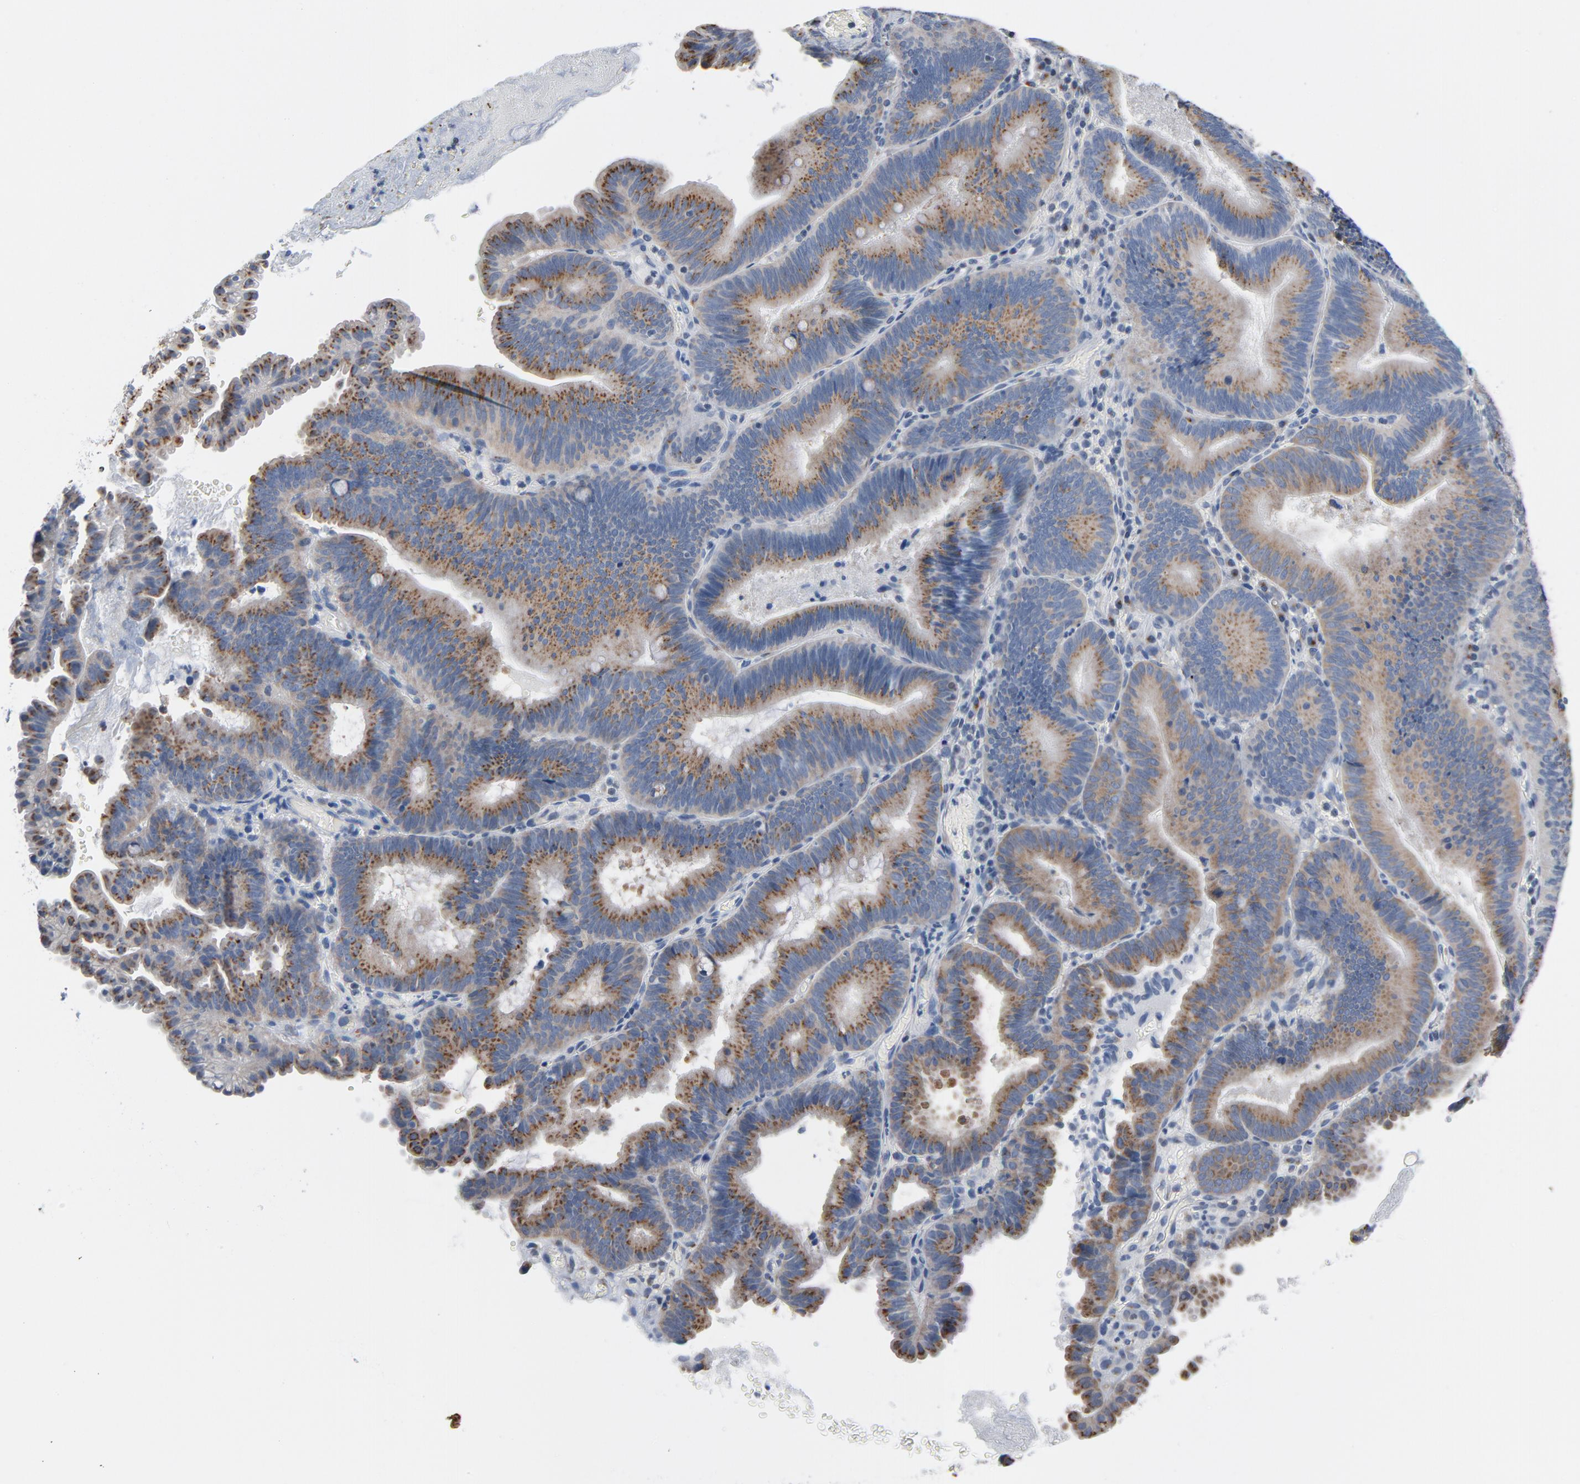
{"staining": {"intensity": "strong", "quantity": ">75%", "location": "cytoplasmic/membranous"}, "tissue": "pancreatic cancer", "cell_type": "Tumor cells", "image_type": "cancer", "snomed": [{"axis": "morphology", "description": "Adenocarcinoma, NOS"}, {"axis": "topography", "description": "Pancreas"}], "caption": "Strong cytoplasmic/membranous expression for a protein is appreciated in about >75% of tumor cells of pancreatic cancer using immunohistochemistry.", "gene": "YIPF6", "patient": {"sex": "male", "age": 82}}